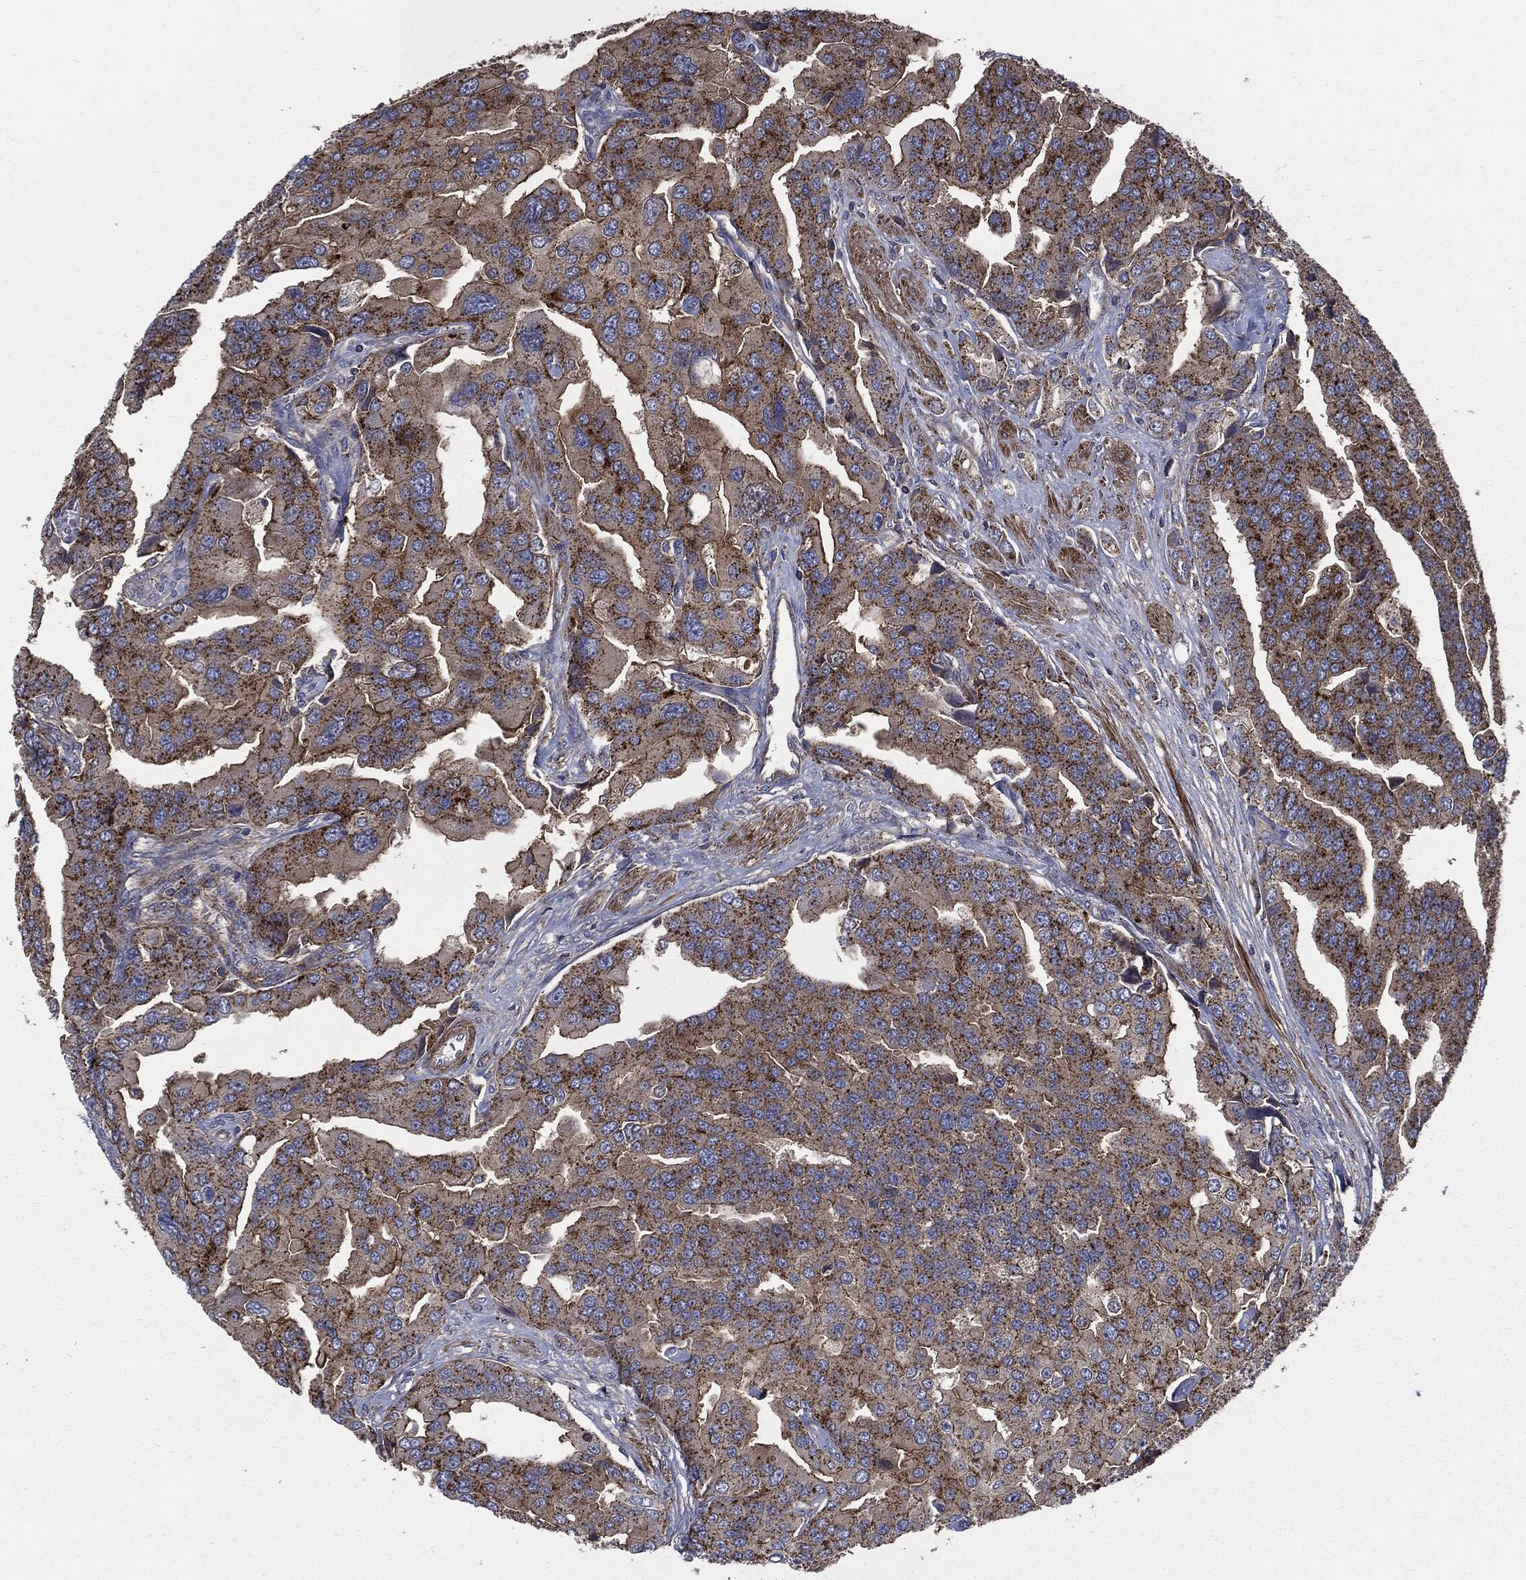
{"staining": {"intensity": "moderate", "quantity": "25%-75%", "location": "cytoplasmic/membranous"}, "tissue": "prostate cancer", "cell_type": "Tumor cells", "image_type": "cancer", "snomed": [{"axis": "morphology", "description": "Adenocarcinoma, NOS"}, {"axis": "topography", "description": "Prostate and seminal vesicle, NOS"}, {"axis": "topography", "description": "Prostate"}], "caption": "Tumor cells show medium levels of moderate cytoplasmic/membranous positivity in approximately 25%-75% of cells in human prostate cancer.", "gene": "PDCD6IP", "patient": {"sex": "male", "age": 69}}